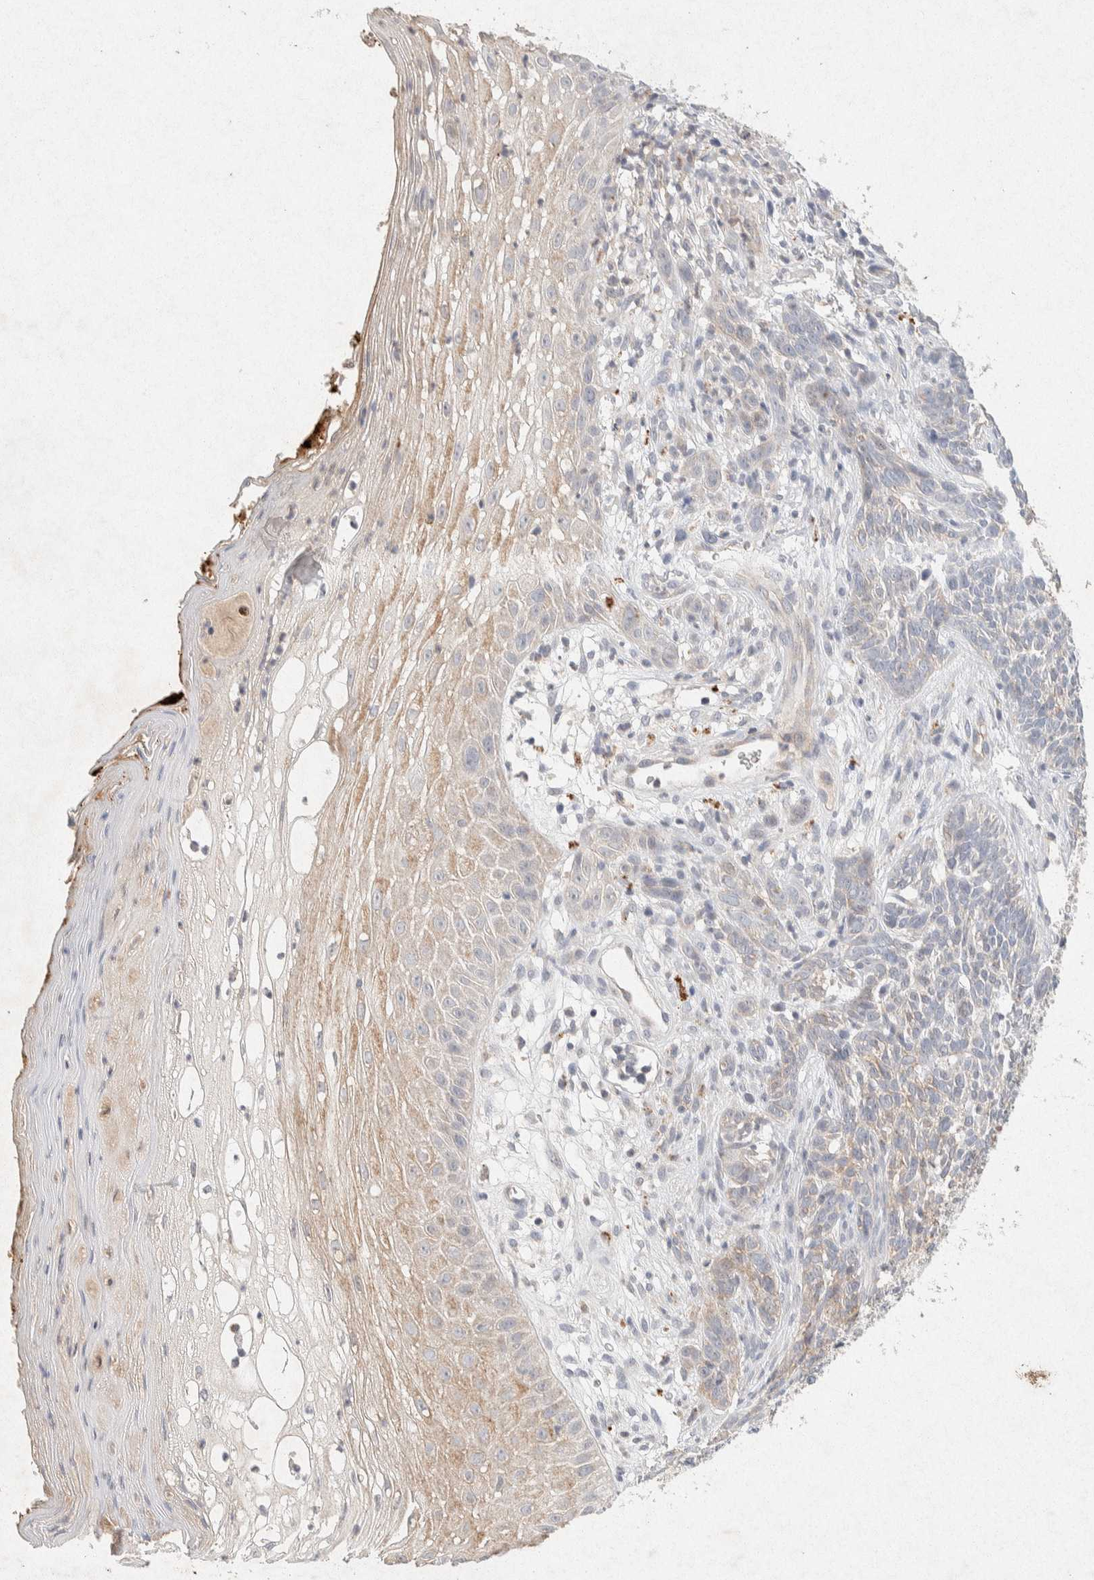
{"staining": {"intensity": "weak", "quantity": "<25%", "location": "cytoplasmic/membranous"}, "tissue": "skin cancer", "cell_type": "Tumor cells", "image_type": "cancer", "snomed": [{"axis": "morphology", "description": "Basal cell carcinoma"}, {"axis": "topography", "description": "Skin"}], "caption": "Immunohistochemistry (IHC) micrograph of neoplastic tissue: human skin cancer (basal cell carcinoma) stained with DAB shows no significant protein expression in tumor cells.", "gene": "GNAI1", "patient": {"sex": "female", "age": 84}}